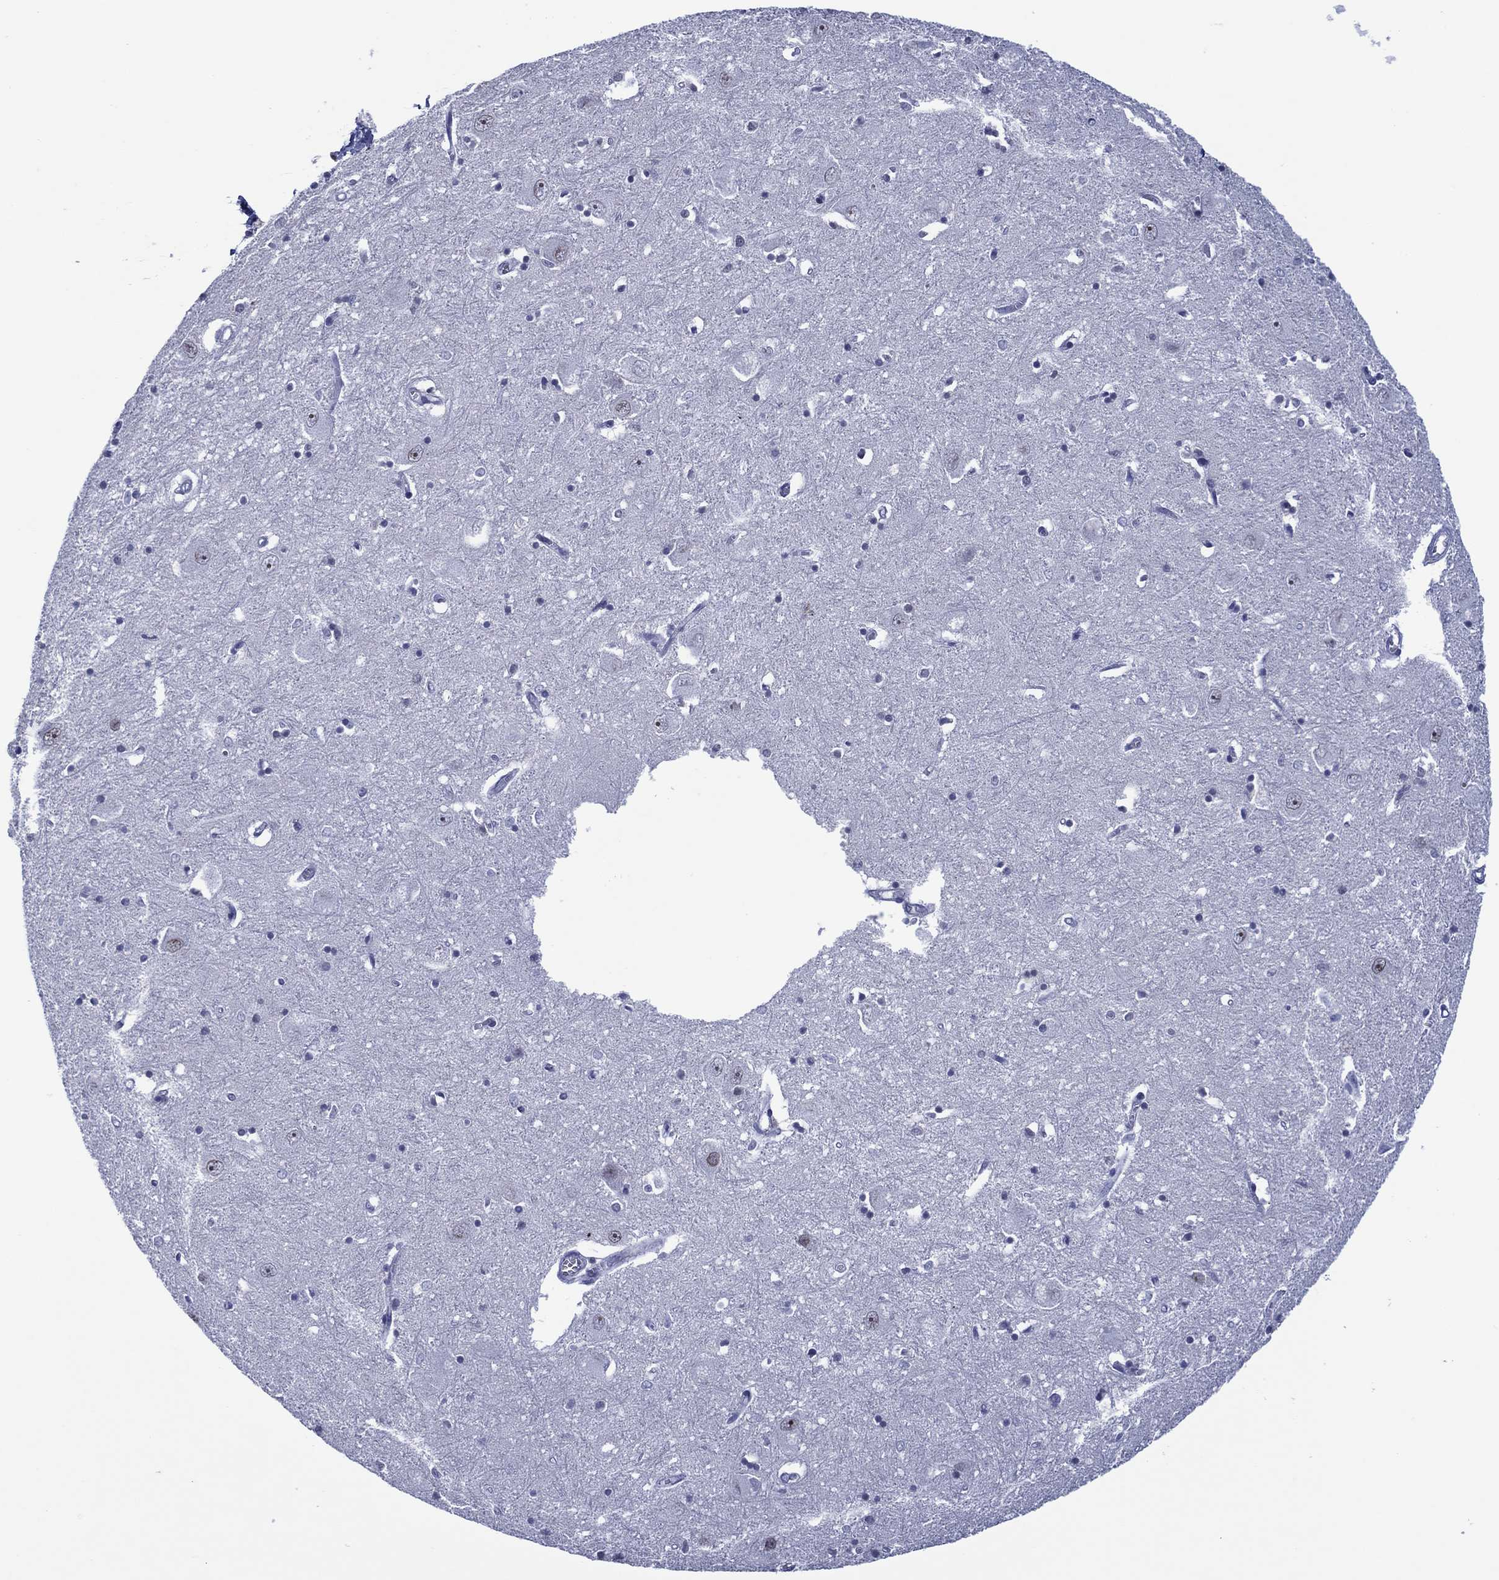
{"staining": {"intensity": "weak", "quantity": "<25%", "location": "nuclear"}, "tissue": "caudate", "cell_type": "Glial cells", "image_type": "normal", "snomed": [{"axis": "morphology", "description": "Normal tissue, NOS"}, {"axis": "topography", "description": "Lateral ventricle wall"}], "caption": "Immunohistochemistry (IHC) image of normal human caudate stained for a protein (brown), which reveals no staining in glial cells. (DAB IHC with hematoxylin counter stain).", "gene": "GATA6", "patient": {"sex": "male", "age": 54}}